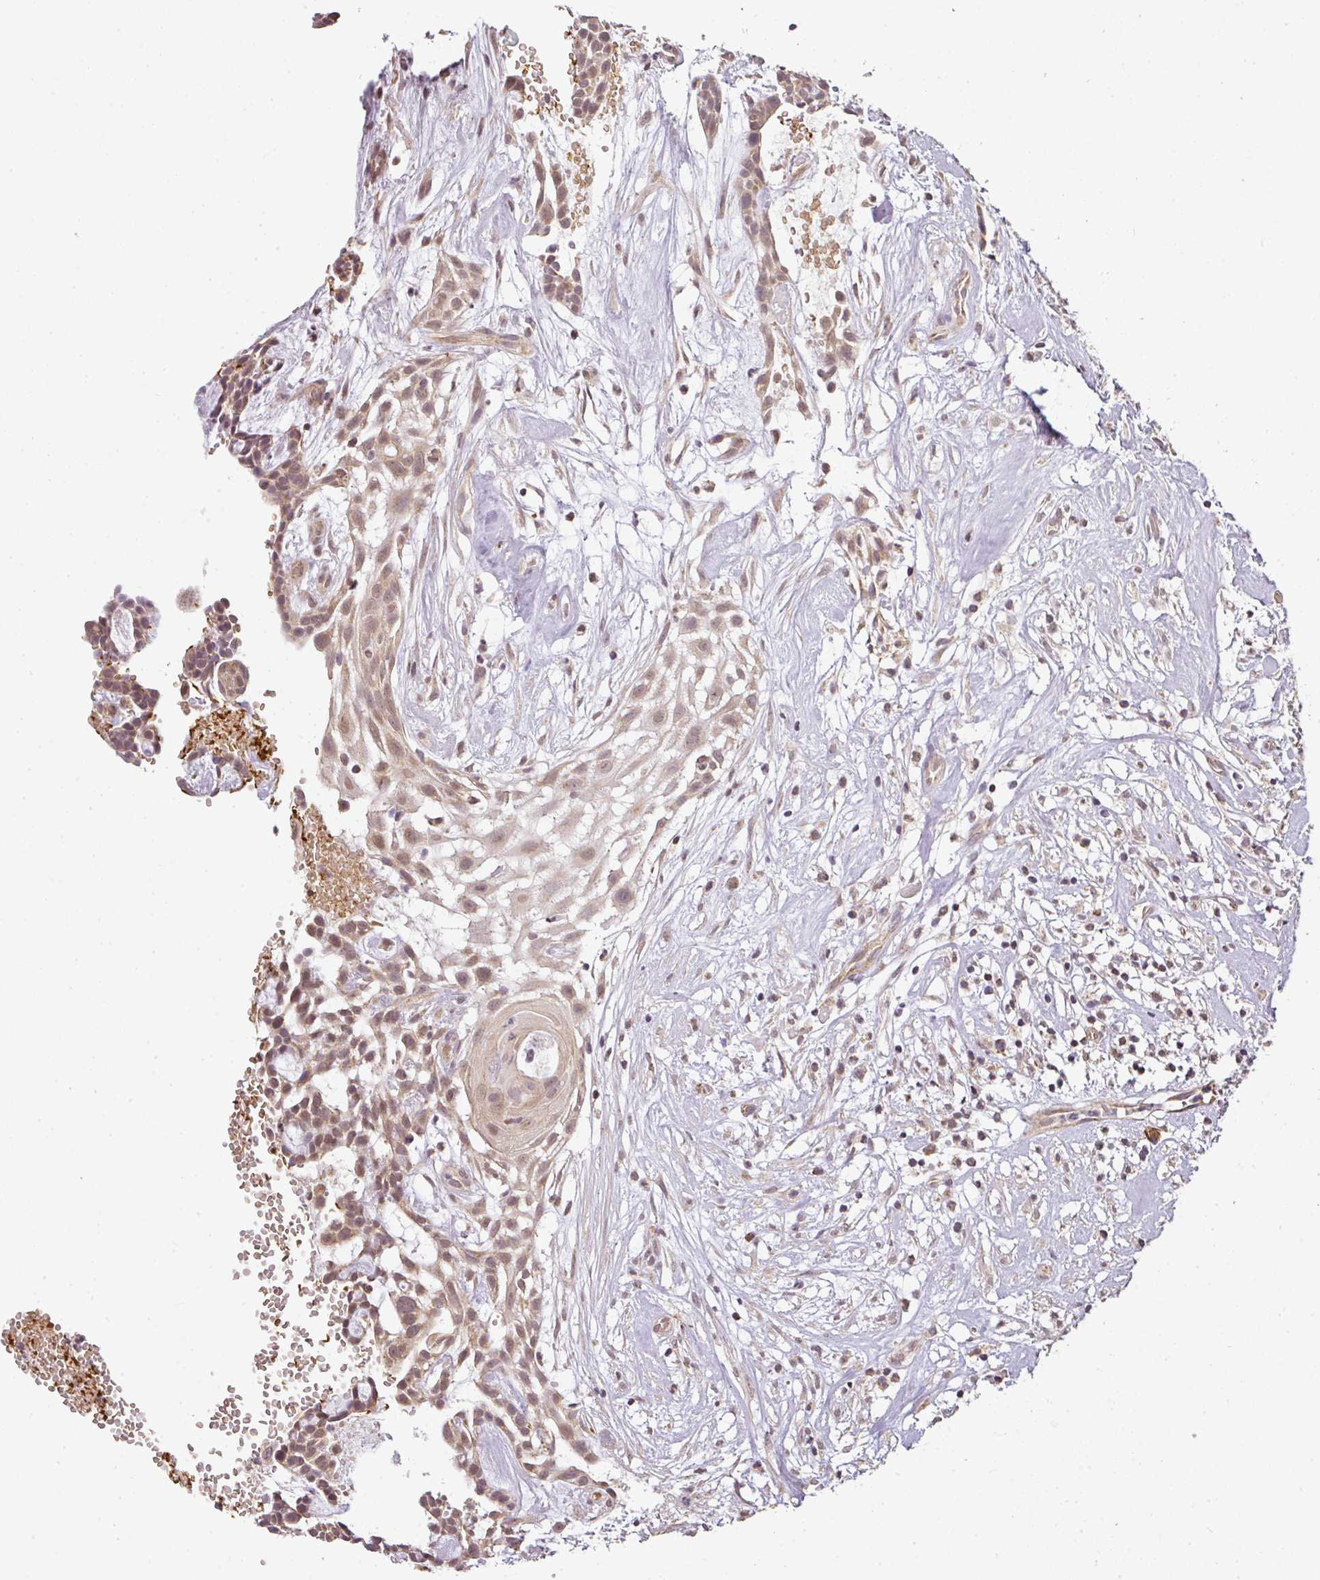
{"staining": {"intensity": "weak", "quantity": ">75%", "location": "cytoplasmic/membranous,nuclear"}, "tissue": "head and neck cancer", "cell_type": "Tumor cells", "image_type": "cancer", "snomed": [{"axis": "morphology", "description": "Adenocarcinoma, NOS"}, {"axis": "topography", "description": "Subcutis"}, {"axis": "topography", "description": "Head-Neck"}], "caption": "Tumor cells display low levels of weak cytoplasmic/membranous and nuclear positivity in approximately >75% of cells in human head and neck cancer. The staining was performed using DAB (3,3'-diaminobenzidine) to visualize the protein expression in brown, while the nuclei were stained in blue with hematoxylin (Magnification: 20x).", "gene": "MYOM2", "patient": {"sex": "female", "age": 73}}